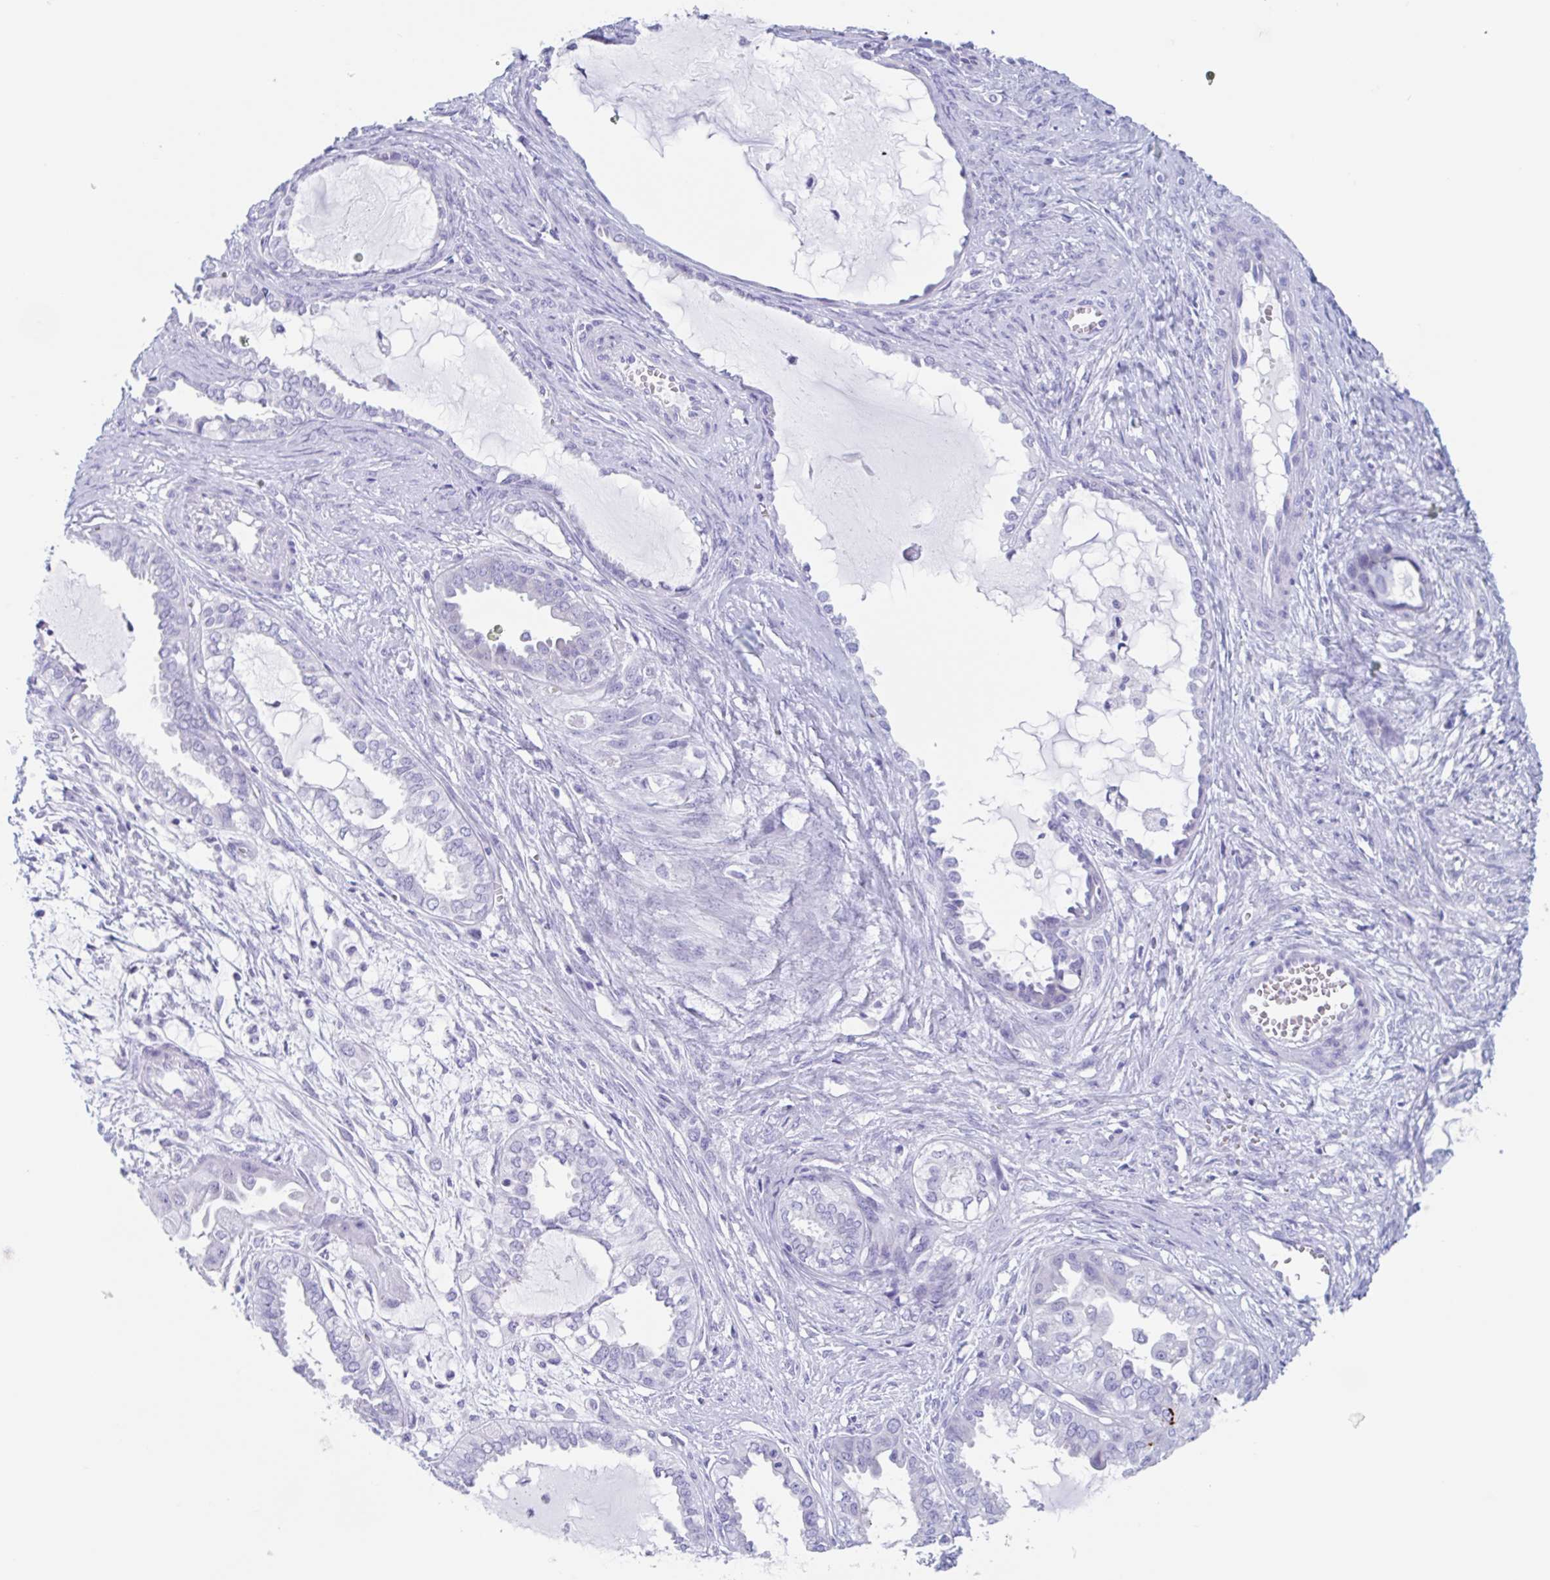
{"staining": {"intensity": "negative", "quantity": "none", "location": "none"}, "tissue": "ovarian cancer", "cell_type": "Tumor cells", "image_type": "cancer", "snomed": [{"axis": "morphology", "description": "Carcinoma, NOS"}, {"axis": "morphology", "description": "Carcinoma, endometroid"}, {"axis": "topography", "description": "Ovary"}], "caption": "The histopathology image demonstrates no staining of tumor cells in ovarian cancer (carcinoma).", "gene": "CPTP", "patient": {"sex": "female", "age": 50}}